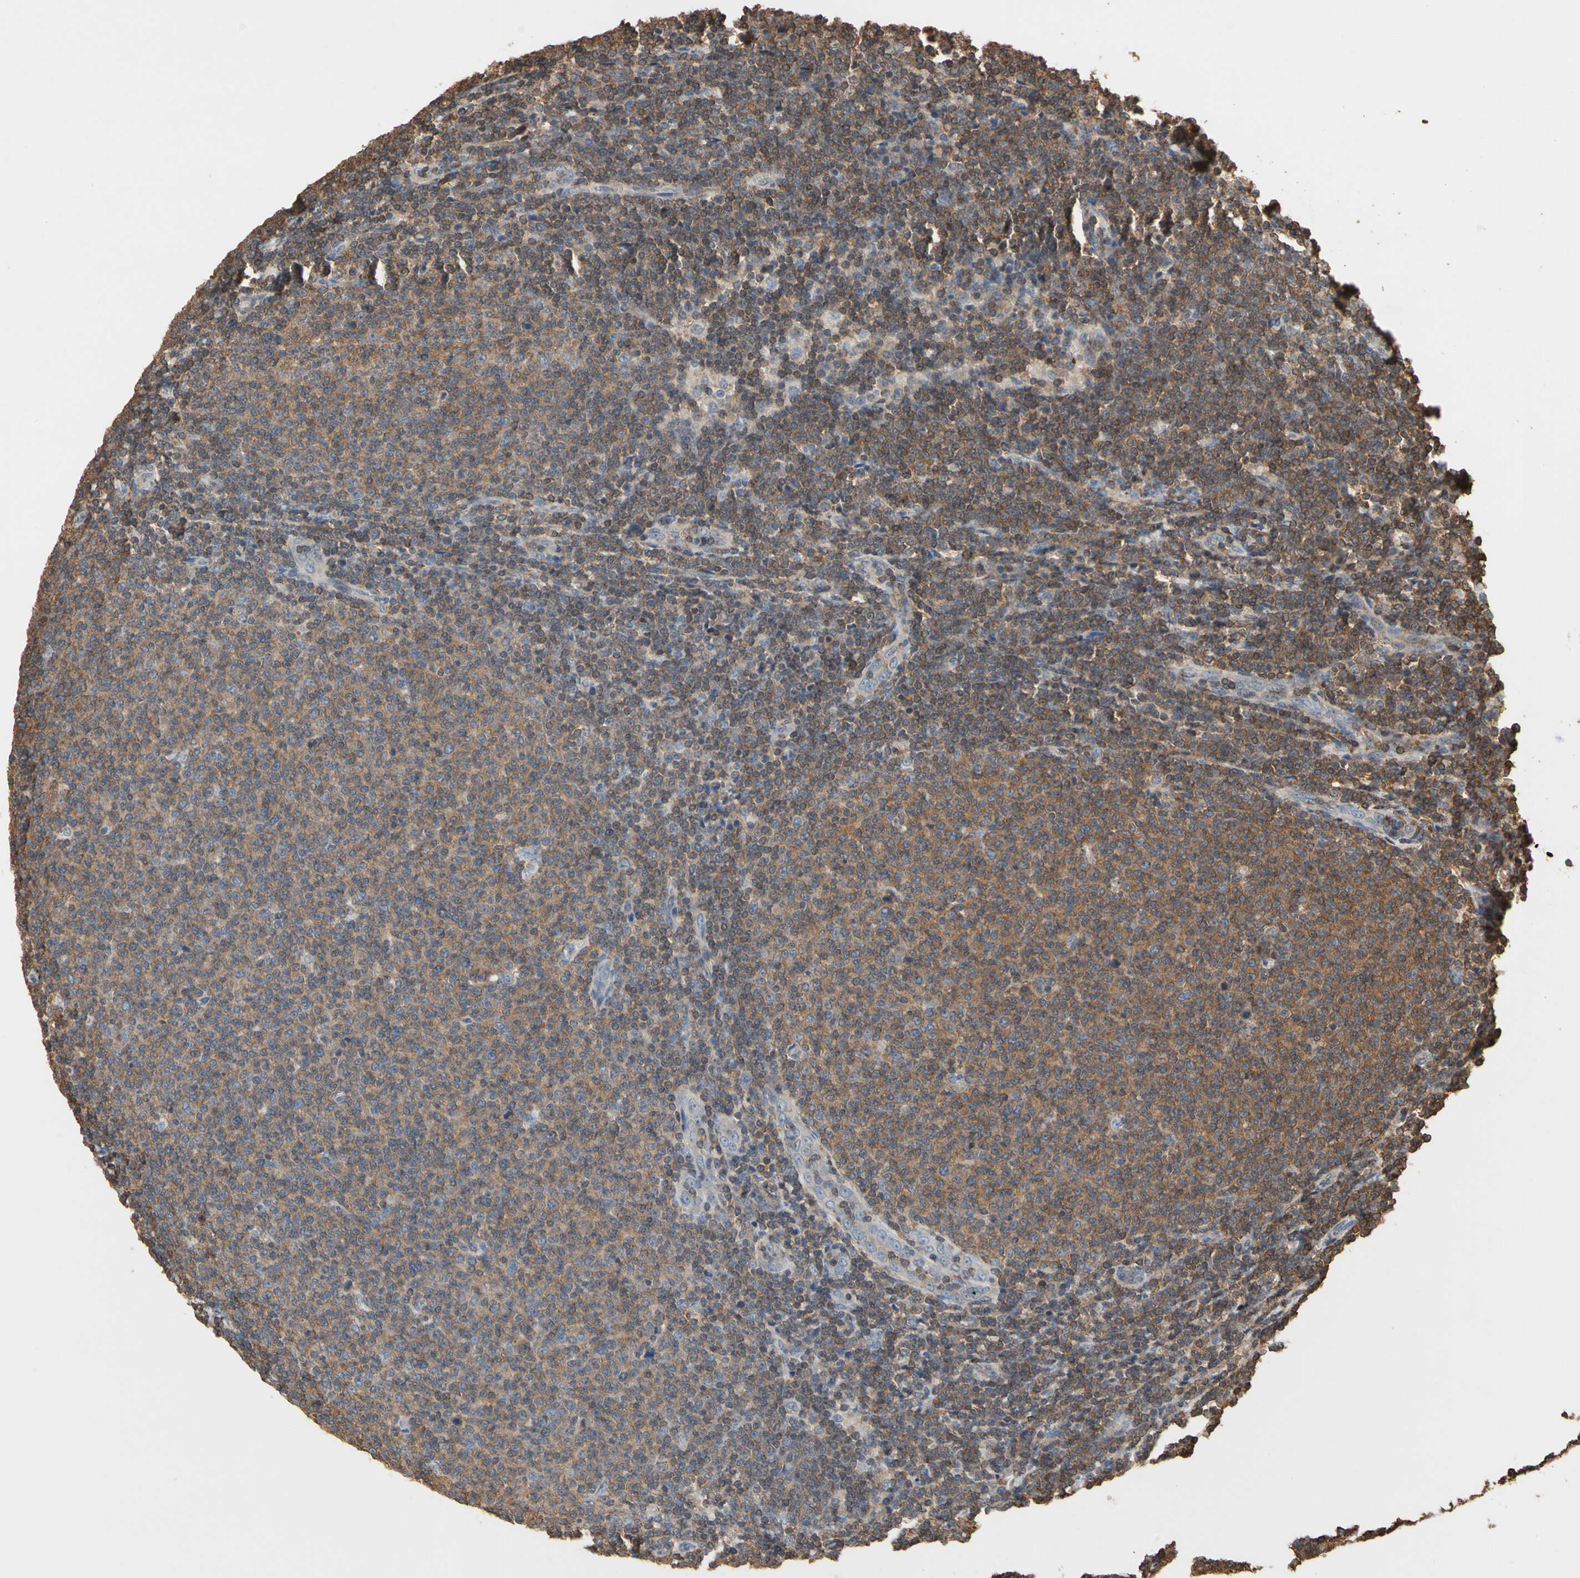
{"staining": {"intensity": "moderate", "quantity": ">75%", "location": "cytoplasmic/membranous"}, "tissue": "lymphoma", "cell_type": "Tumor cells", "image_type": "cancer", "snomed": [{"axis": "morphology", "description": "Malignant lymphoma, non-Hodgkin's type, Low grade"}, {"axis": "topography", "description": "Lymph node"}], "caption": "Immunohistochemistry (IHC) of malignant lymphoma, non-Hodgkin's type (low-grade) shows medium levels of moderate cytoplasmic/membranous positivity in approximately >75% of tumor cells.", "gene": "MAP3K10", "patient": {"sex": "male", "age": 66}}